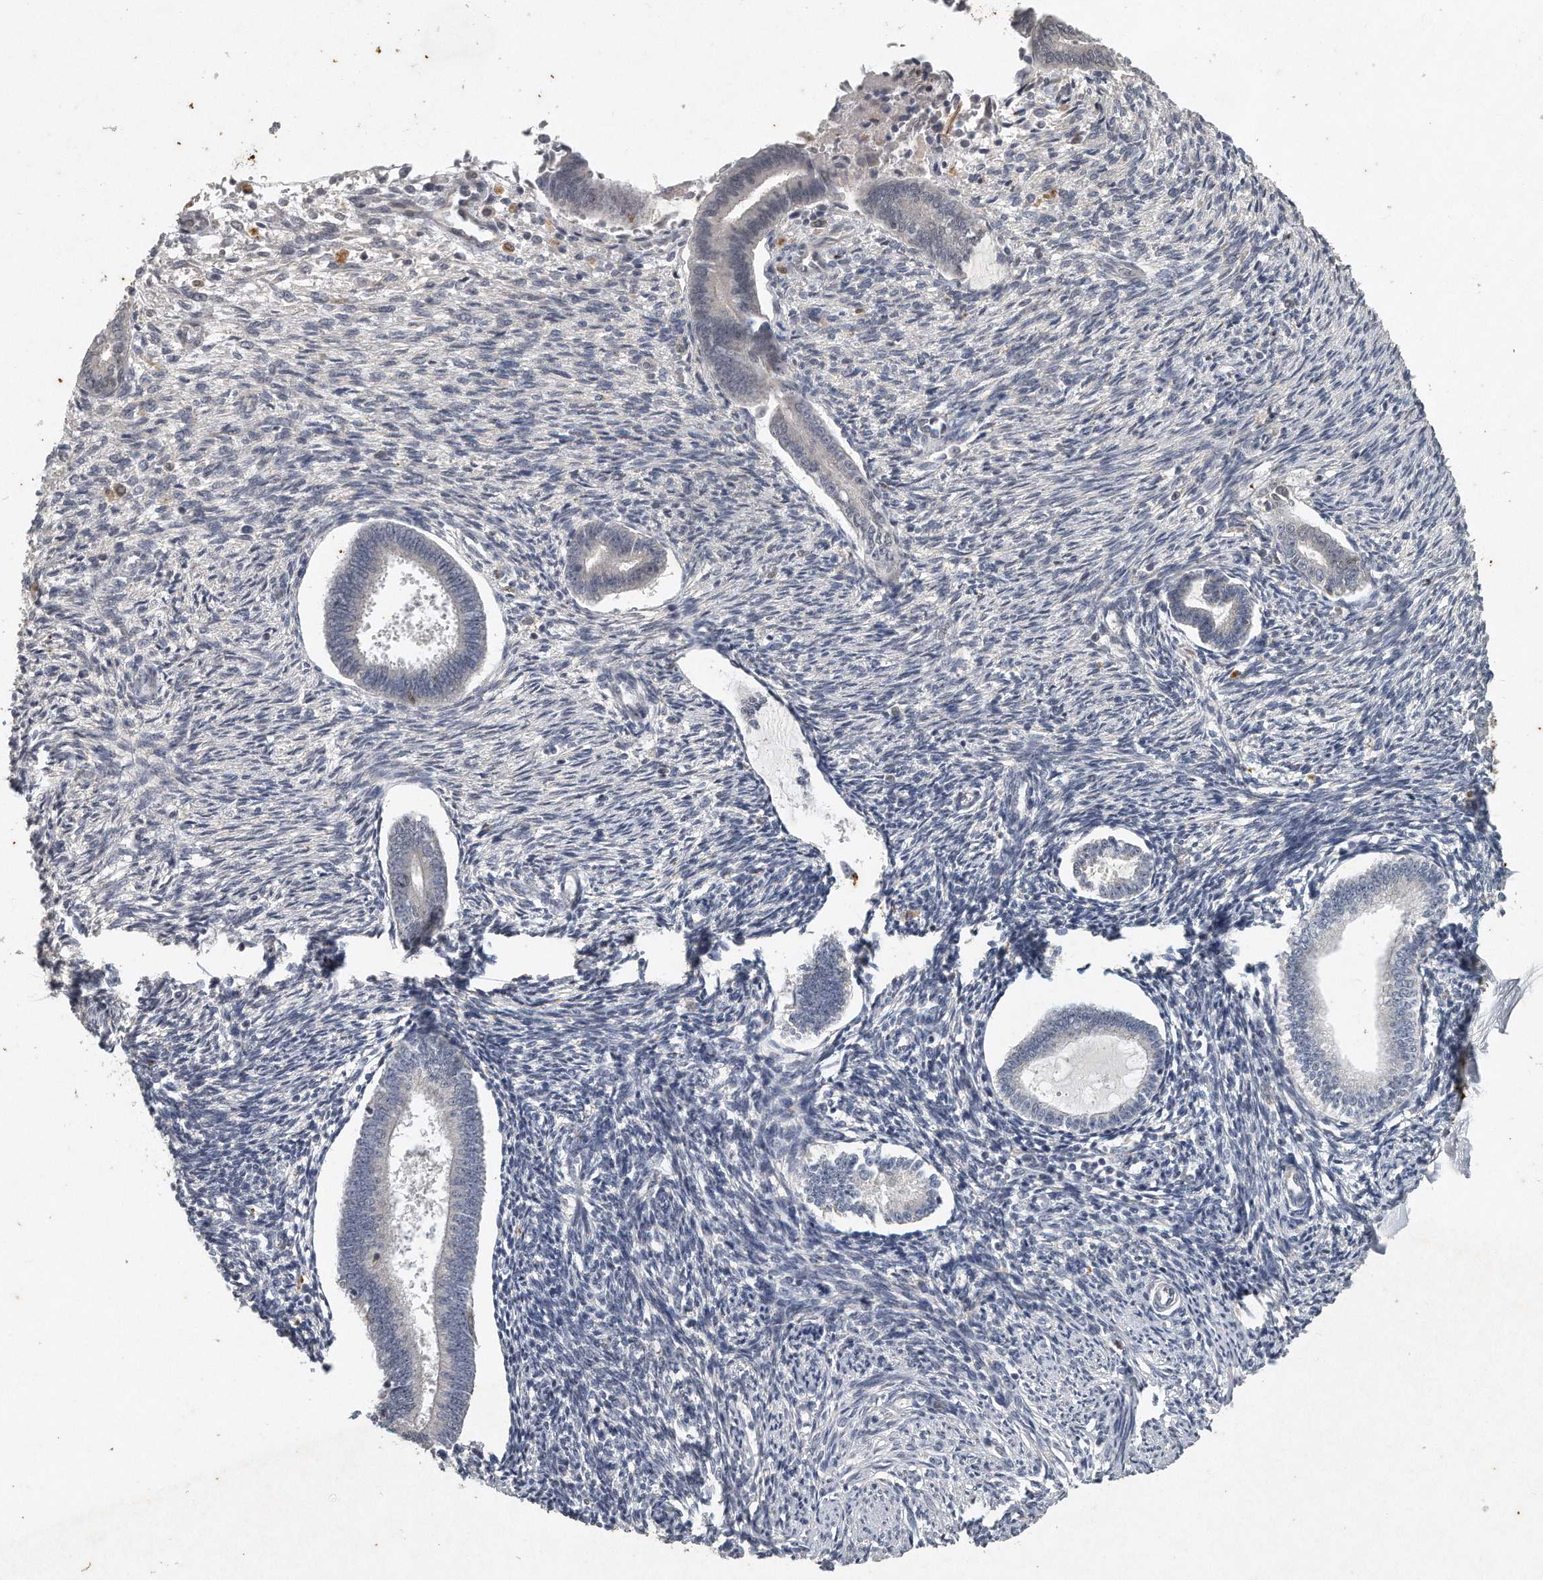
{"staining": {"intensity": "negative", "quantity": "none", "location": "none"}, "tissue": "endometrium", "cell_type": "Cells in endometrial stroma", "image_type": "normal", "snomed": [{"axis": "morphology", "description": "Normal tissue, NOS"}, {"axis": "topography", "description": "Endometrium"}], "caption": "Immunohistochemical staining of unremarkable human endometrium demonstrates no significant expression in cells in endometrial stroma. (DAB (3,3'-diaminobenzidine) immunohistochemistry visualized using brightfield microscopy, high magnification).", "gene": "CAMK1", "patient": {"sex": "female", "age": 56}}